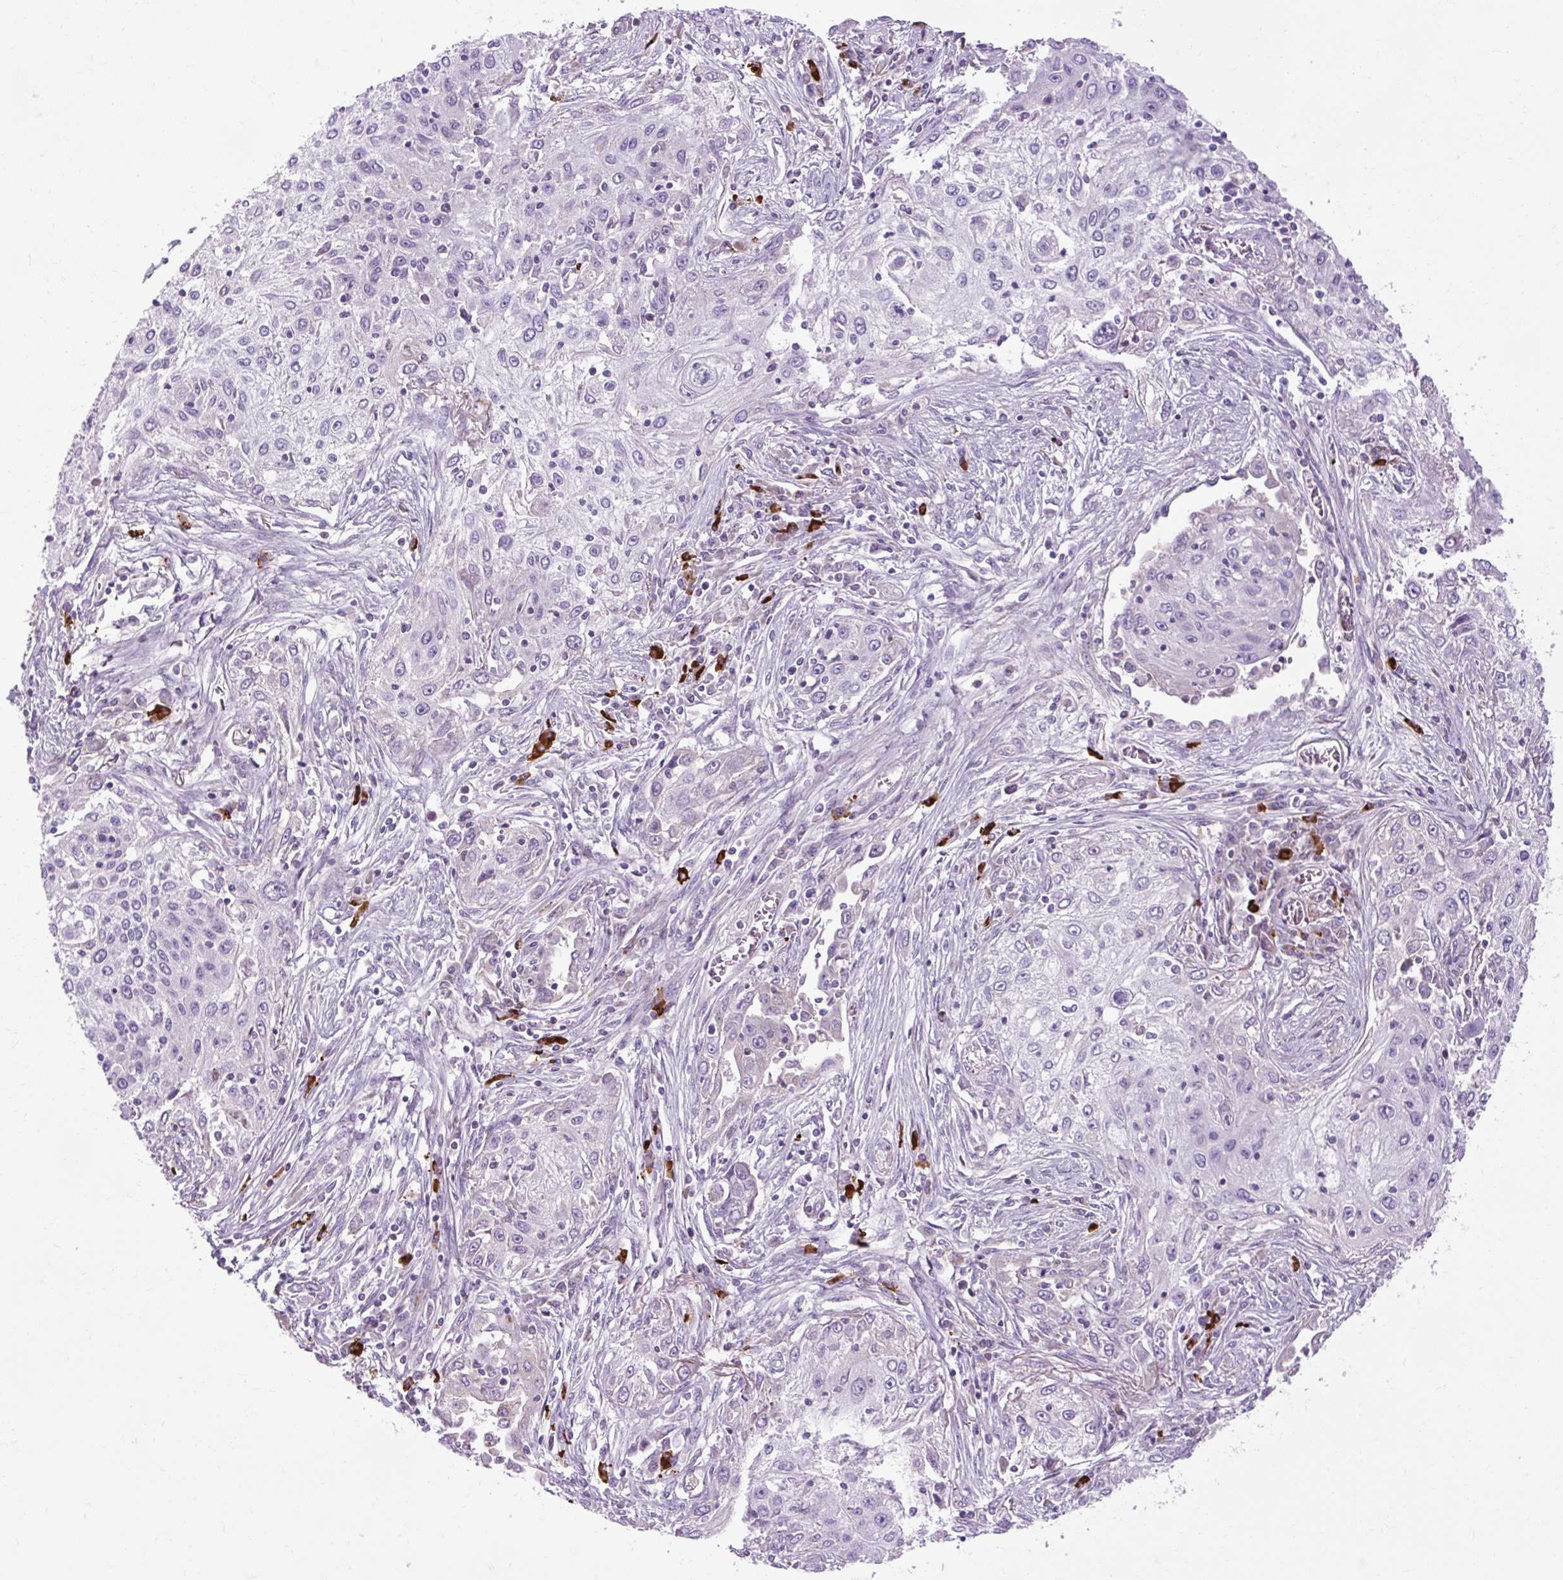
{"staining": {"intensity": "negative", "quantity": "none", "location": "none"}, "tissue": "lung cancer", "cell_type": "Tumor cells", "image_type": "cancer", "snomed": [{"axis": "morphology", "description": "Squamous cell carcinoma, NOS"}, {"axis": "topography", "description": "Lung"}], "caption": "Immunohistochemical staining of lung cancer (squamous cell carcinoma) demonstrates no significant expression in tumor cells.", "gene": "ARRDC2", "patient": {"sex": "female", "age": 69}}